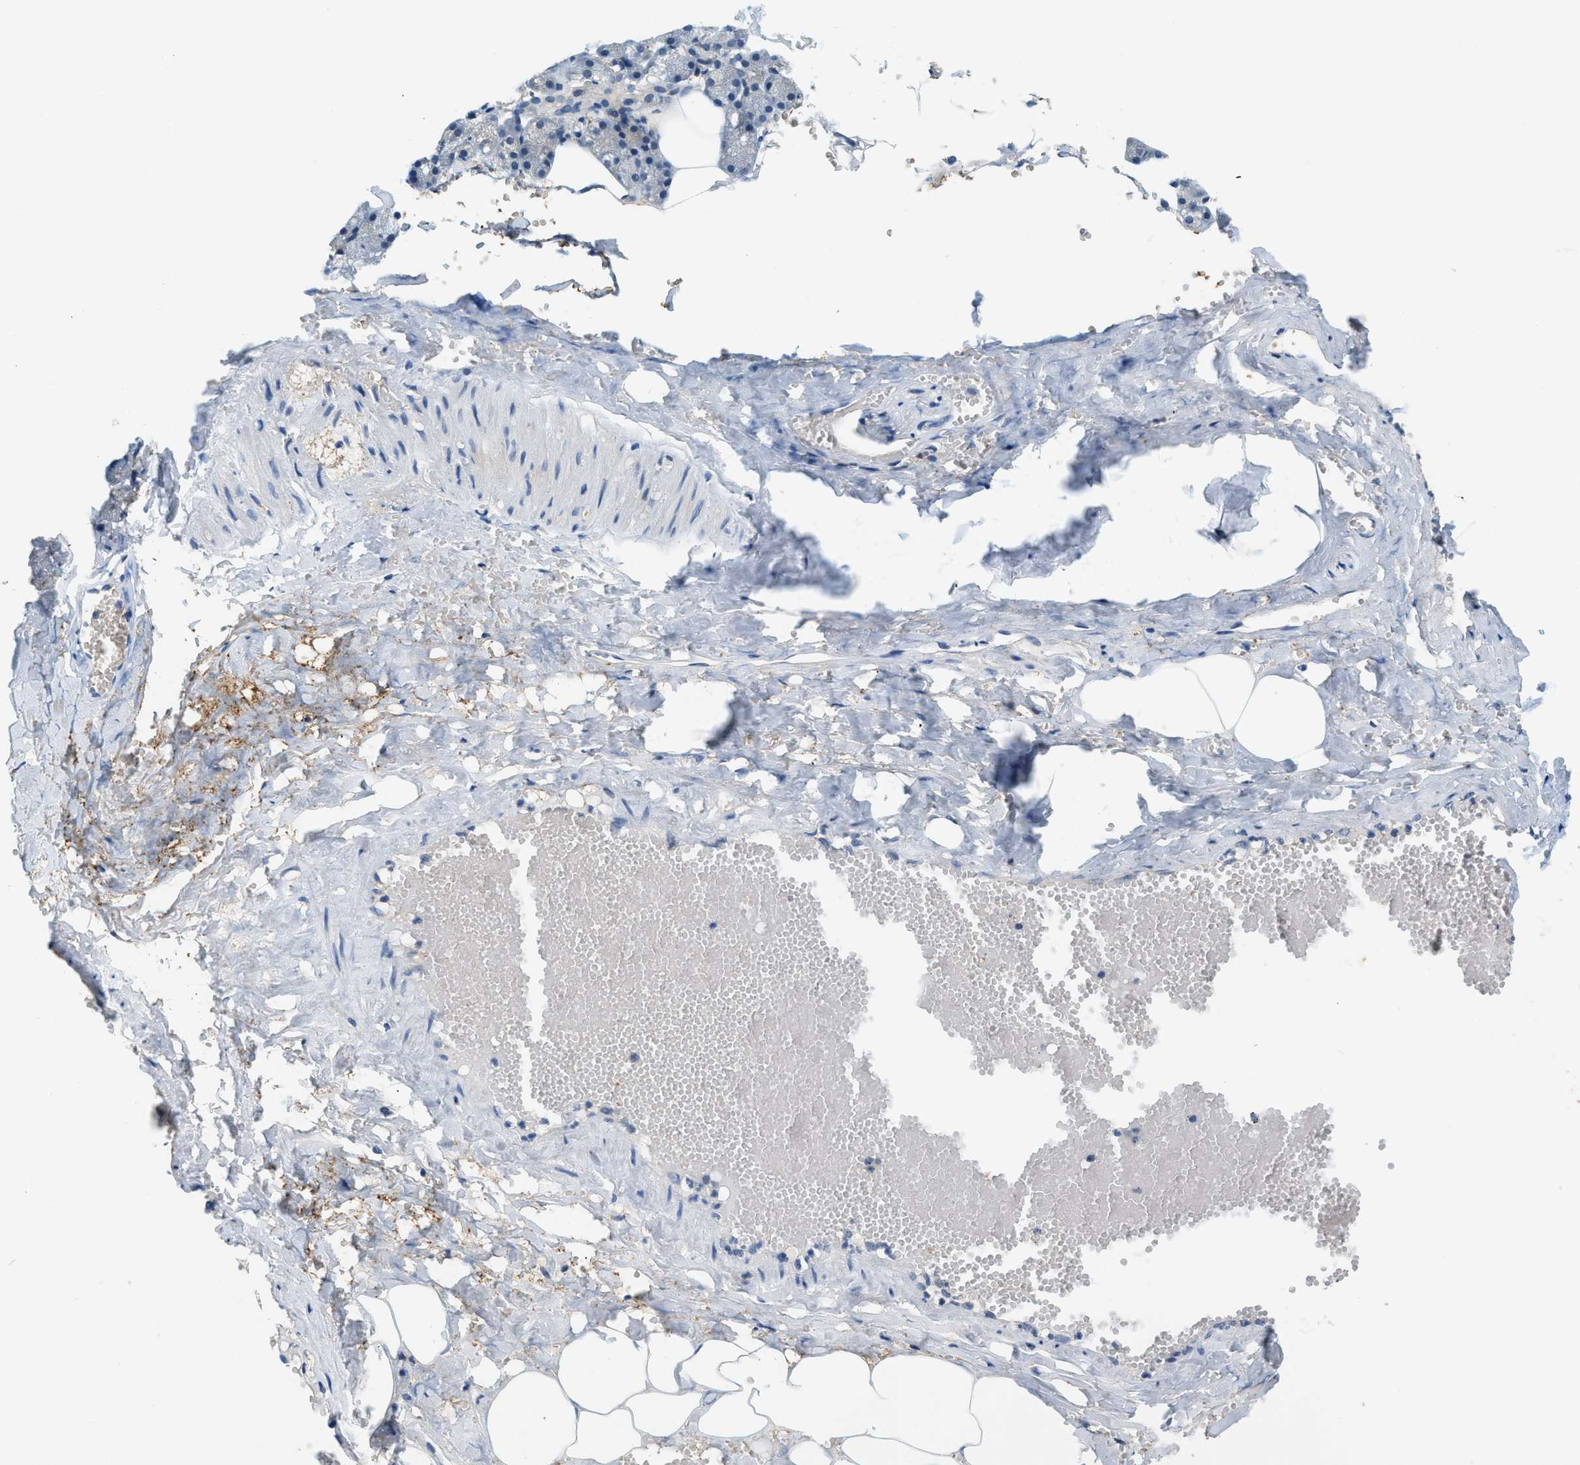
{"staining": {"intensity": "negative", "quantity": "none", "location": "none"}, "tissue": "salivary gland", "cell_type": "Glandular cells", "image_type": "normal", "snomed": [{"axis": "morphology", "description": "Normal tissue, NOS"}, {"axis": "topography", "description": "Salivary gland"}], "caption": "The IHC image has no significant positivity in glandular cells of salivary gland.", "gene": "CFLAR", "patient": {"sex": "male", "age": 62}}